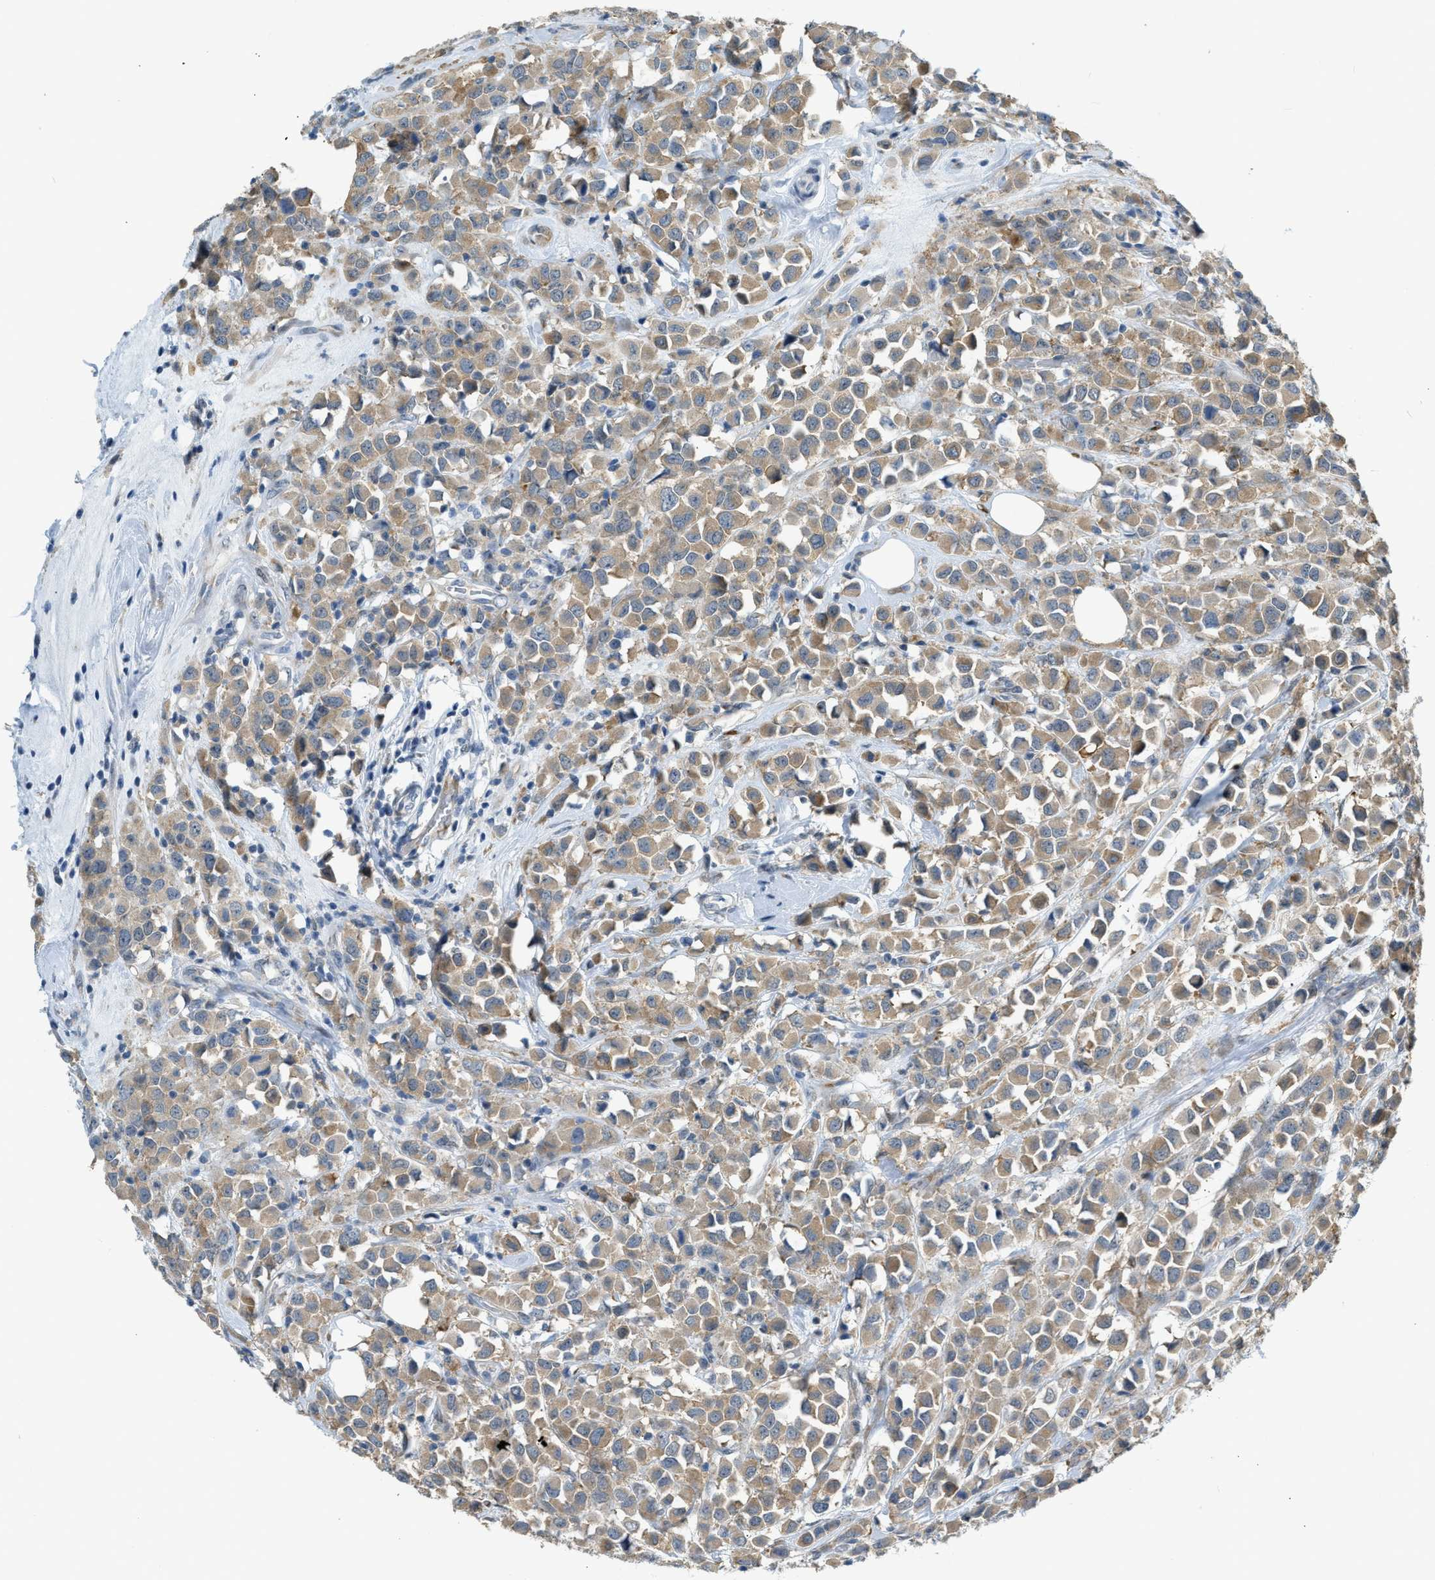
{"staining": {"intensity": "moderate", "quantity": ">75%", "location": "cytoplasmic/membranous"}, "tissue": "breast cancer", "cell_type": "Tumor cells", "image_type": "cancer", "snomed": [{"axis": "morphology", "description": "Duct carcinoma"}, {"axis": "topography", "description": "Breast"}], "caption": "IHC of breast cancer shows medium levels of moderate cytoplasmic/membranous staining in approximately >75% of tumor cells. (IHC, brightfield microscopy, high magnification).", "gene": "ZNF408", "patient": {"sex": "female", "age": 61}}